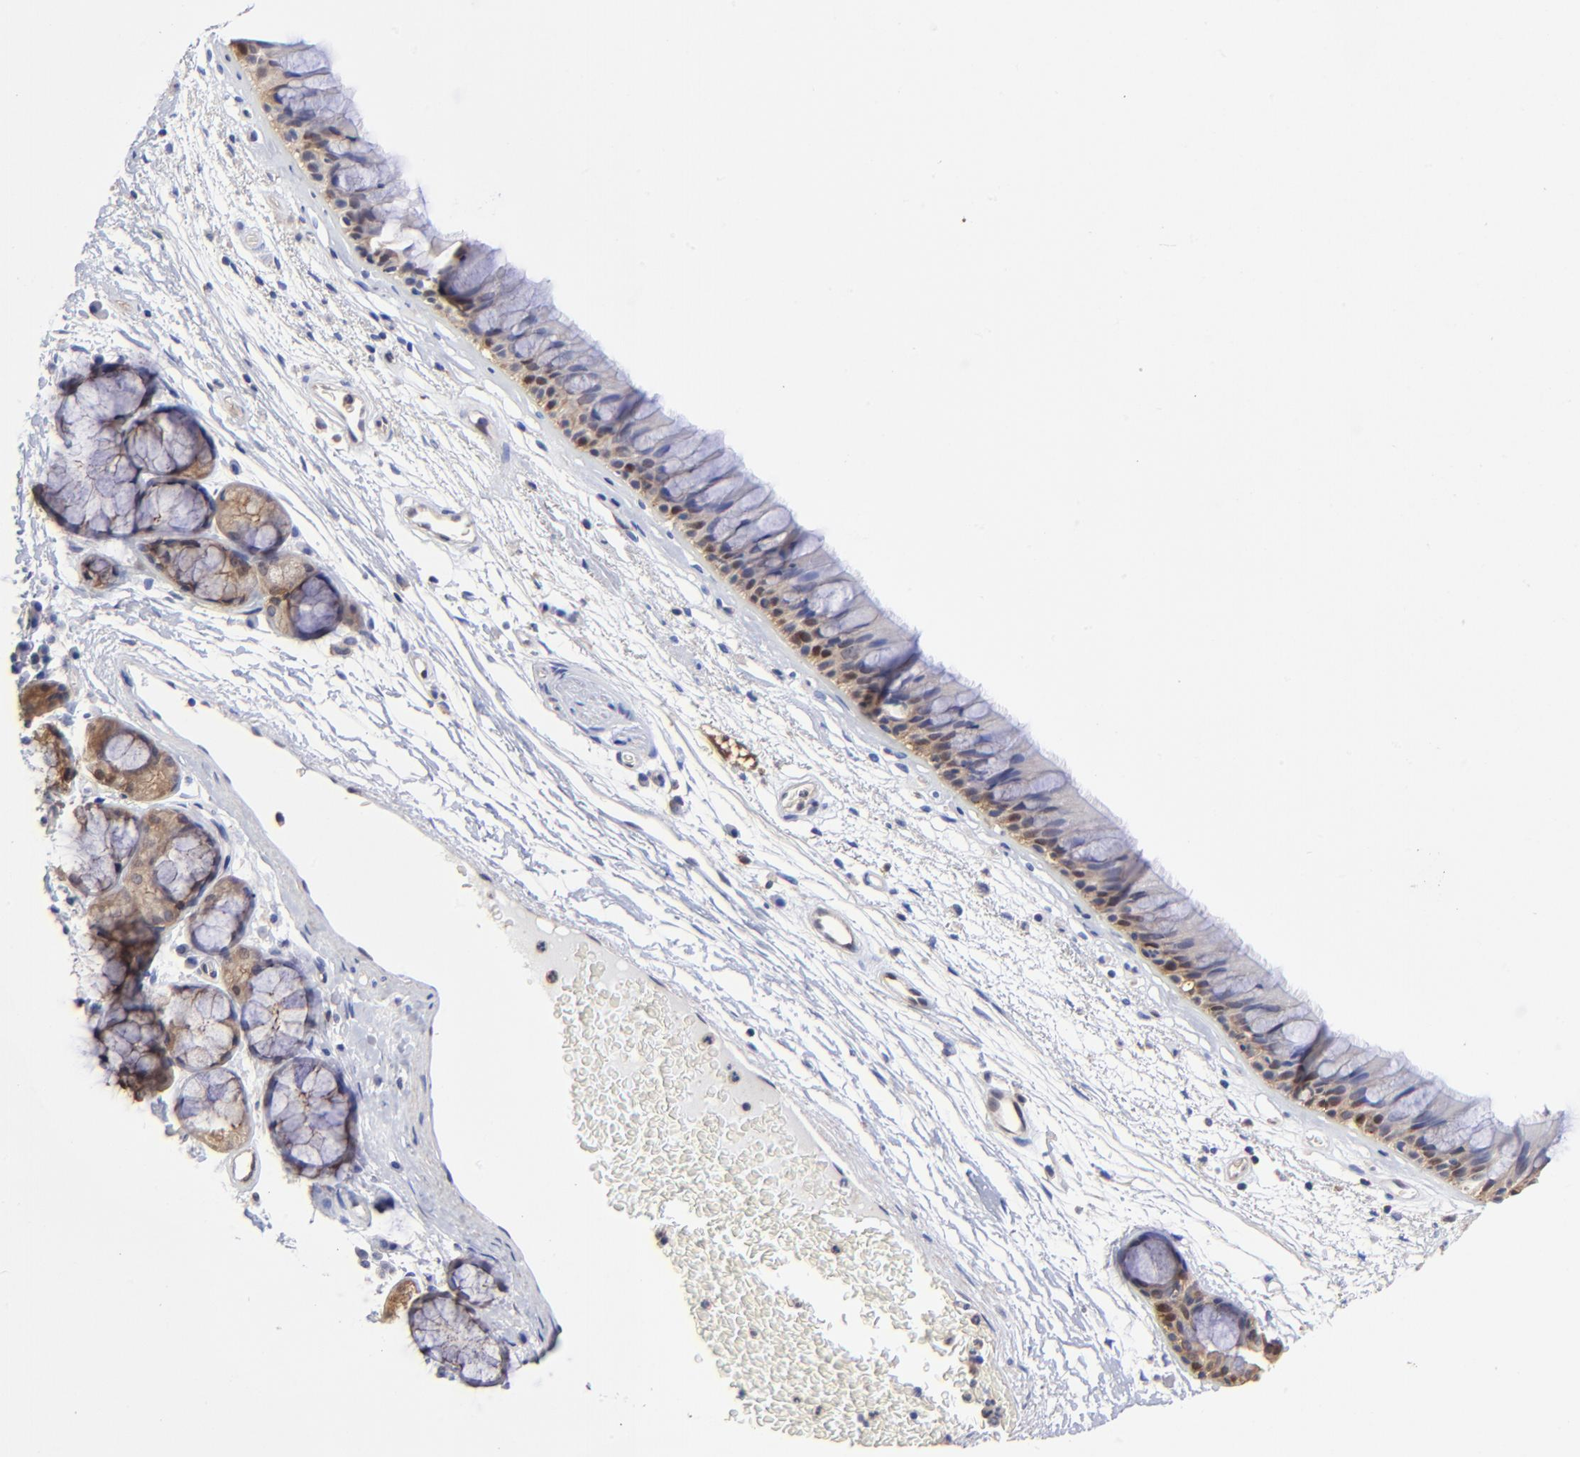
{"staining": {"intensity": "moderate", "quantity": "<25%", "location": "cytoplasmic/membranous,nuclear"}, "tissue": "bronchus", "cell_type": "Respiratory epithelial cells", "image_type": "normal", "snomed": [{"axis": "morphology", "description": "Normal tissue, NOS"}, {"axis": "morphology", "description": "Adenocarcinoma, NOS"}, {"axis": "topography", "description": "Bronchus"}, {"axis": "topography", "description": "Lung"}], "caption": "Protein analysis of benign bronchus shows moderate cytoplasmic/membranous,nuclear expression in about <25% of respiratory epithelial cells.", "gene": "DCTPP1", "patient": {"sex": "female", "age": 54}}